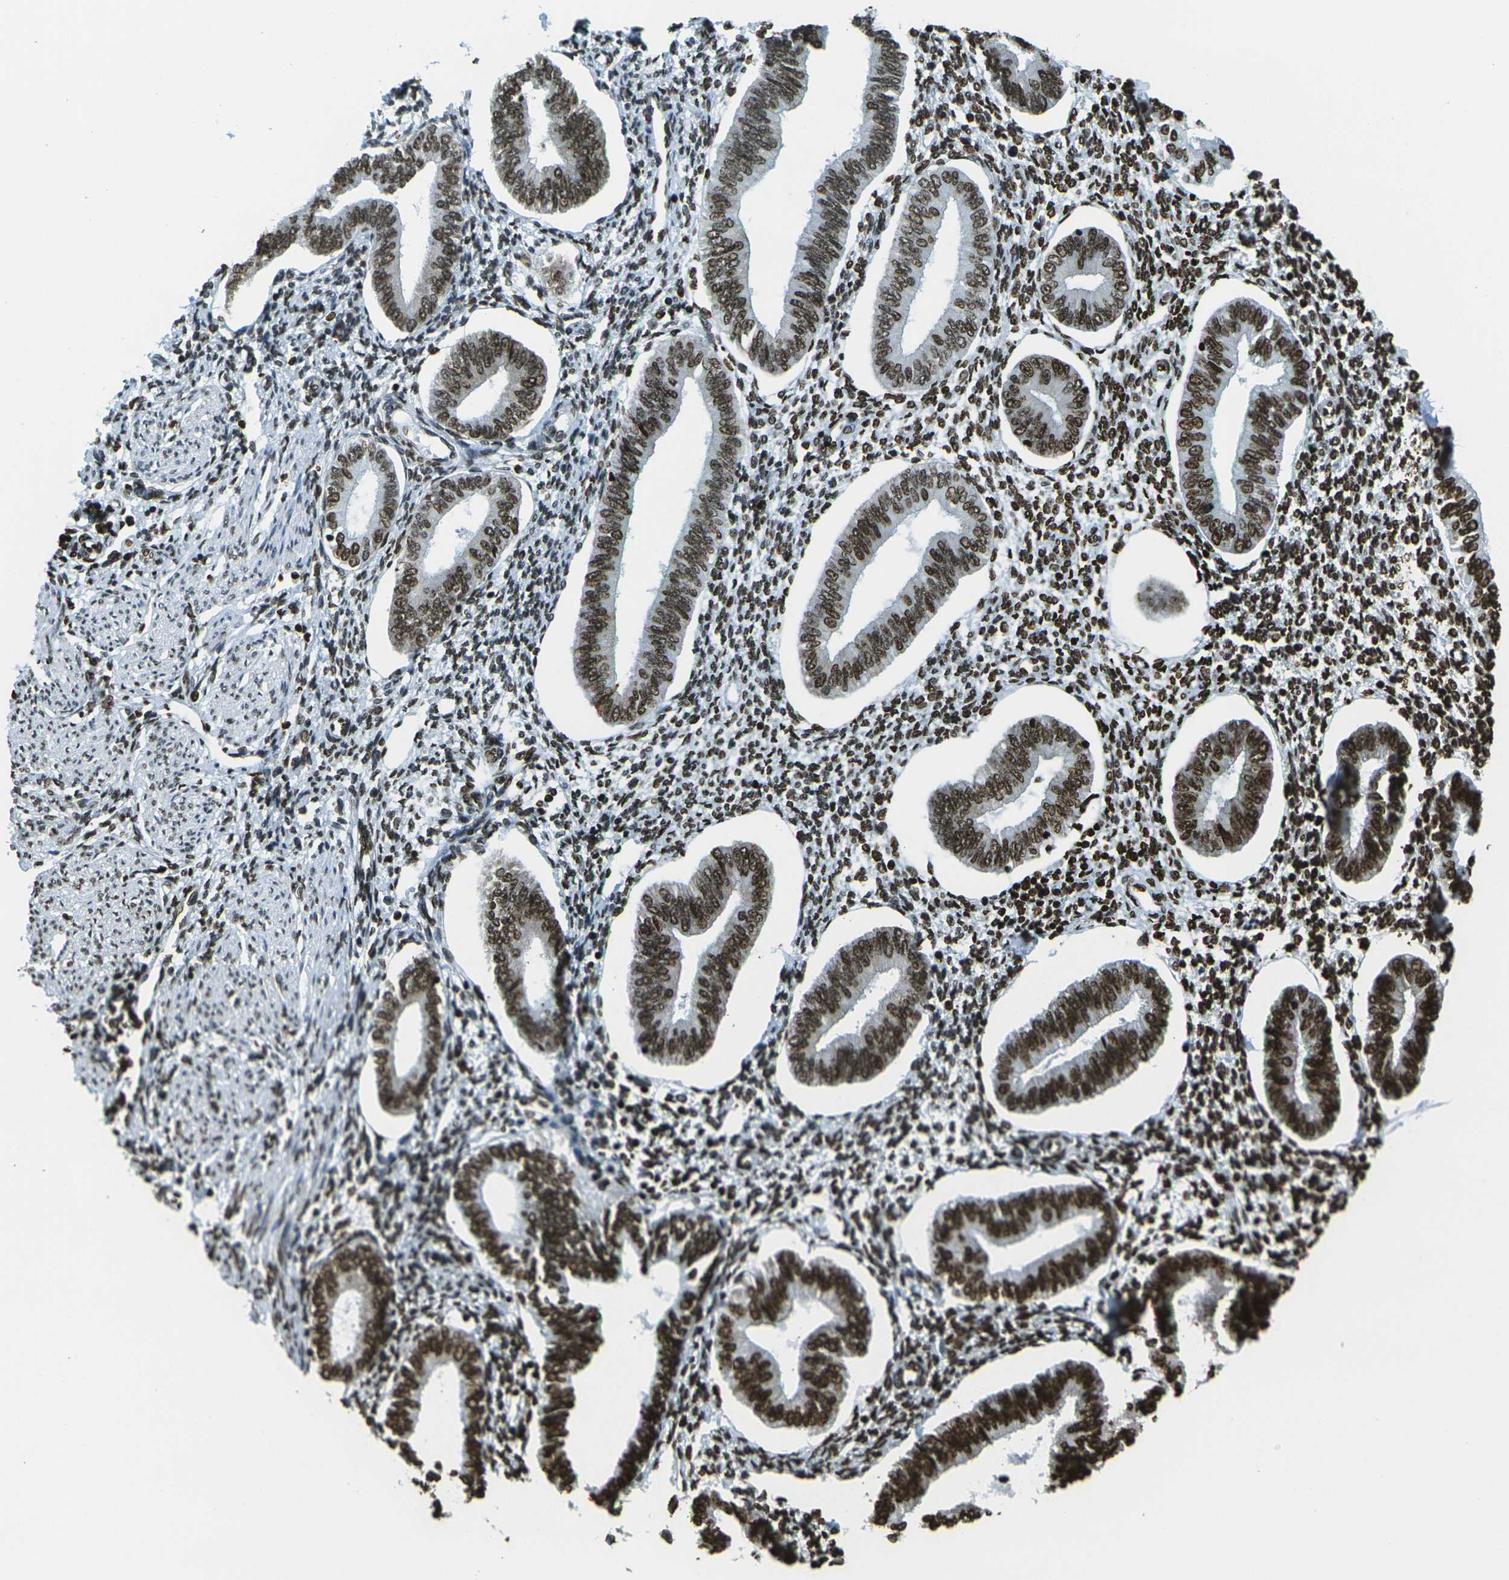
{"staining": {"intensity": "strong", "quantity": ">75%", "location": "nuclear"}, "tissue": "endometrium", "cell_type": "Cells in endometrial stroma", "image_type": "normal", "snomed": [{"axis": "morphology", "description": "Normal tissue, NOS"}, {"axis": "topography", "description": "Endometrium"}], "caption": "High-magnification brightfield microscopy of benign endometrium stained with DAB (brown) and counterstained with hematoxylin (blue). cells in endometrial stroma exhibit strong nuclear staining is identified in about>75% of cells.", "gene": "H1", "patient": {"sex": "female", "age": 50}}